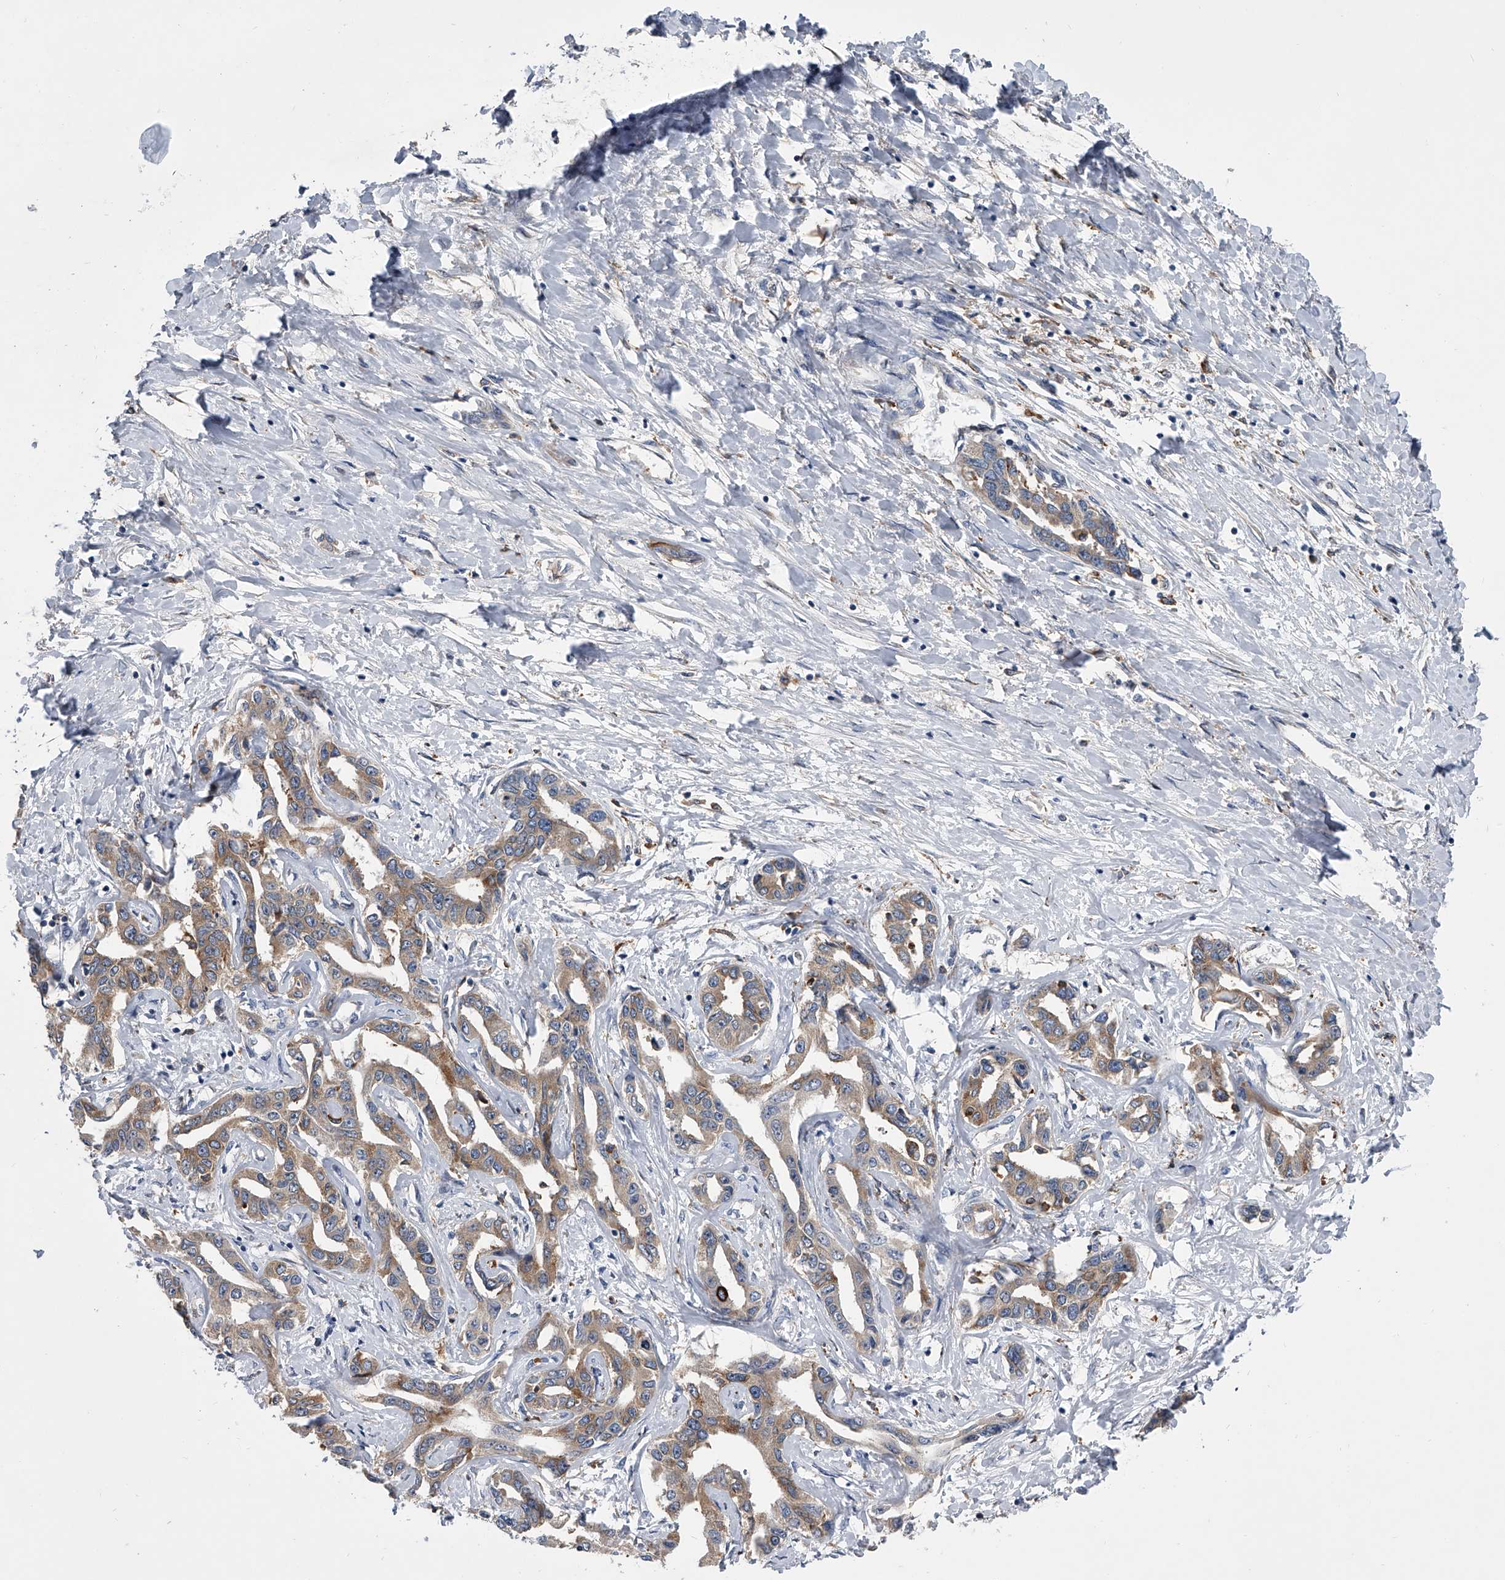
{"staining": {"intensity": "weak", "quantity": "25%-75%", "location": "cytoplasmic/membranous"}, "tissue": "liver cancer", "cell_type": "Tumor cells", "image_type": "cancer", "snomed": [{"axis": "morphology", "description": "Cholangiocarcinoma"}, {"axis": "topography", "description": "Liver"}], "caption": "Tumor cells reveal low levels of weak cytoplasmic/membranous staining in about 25%-75% of cells in liver cholangiocarcinoma.", "gene": "MAP4K3", "patient": {"sex": "male", "age": 59}}